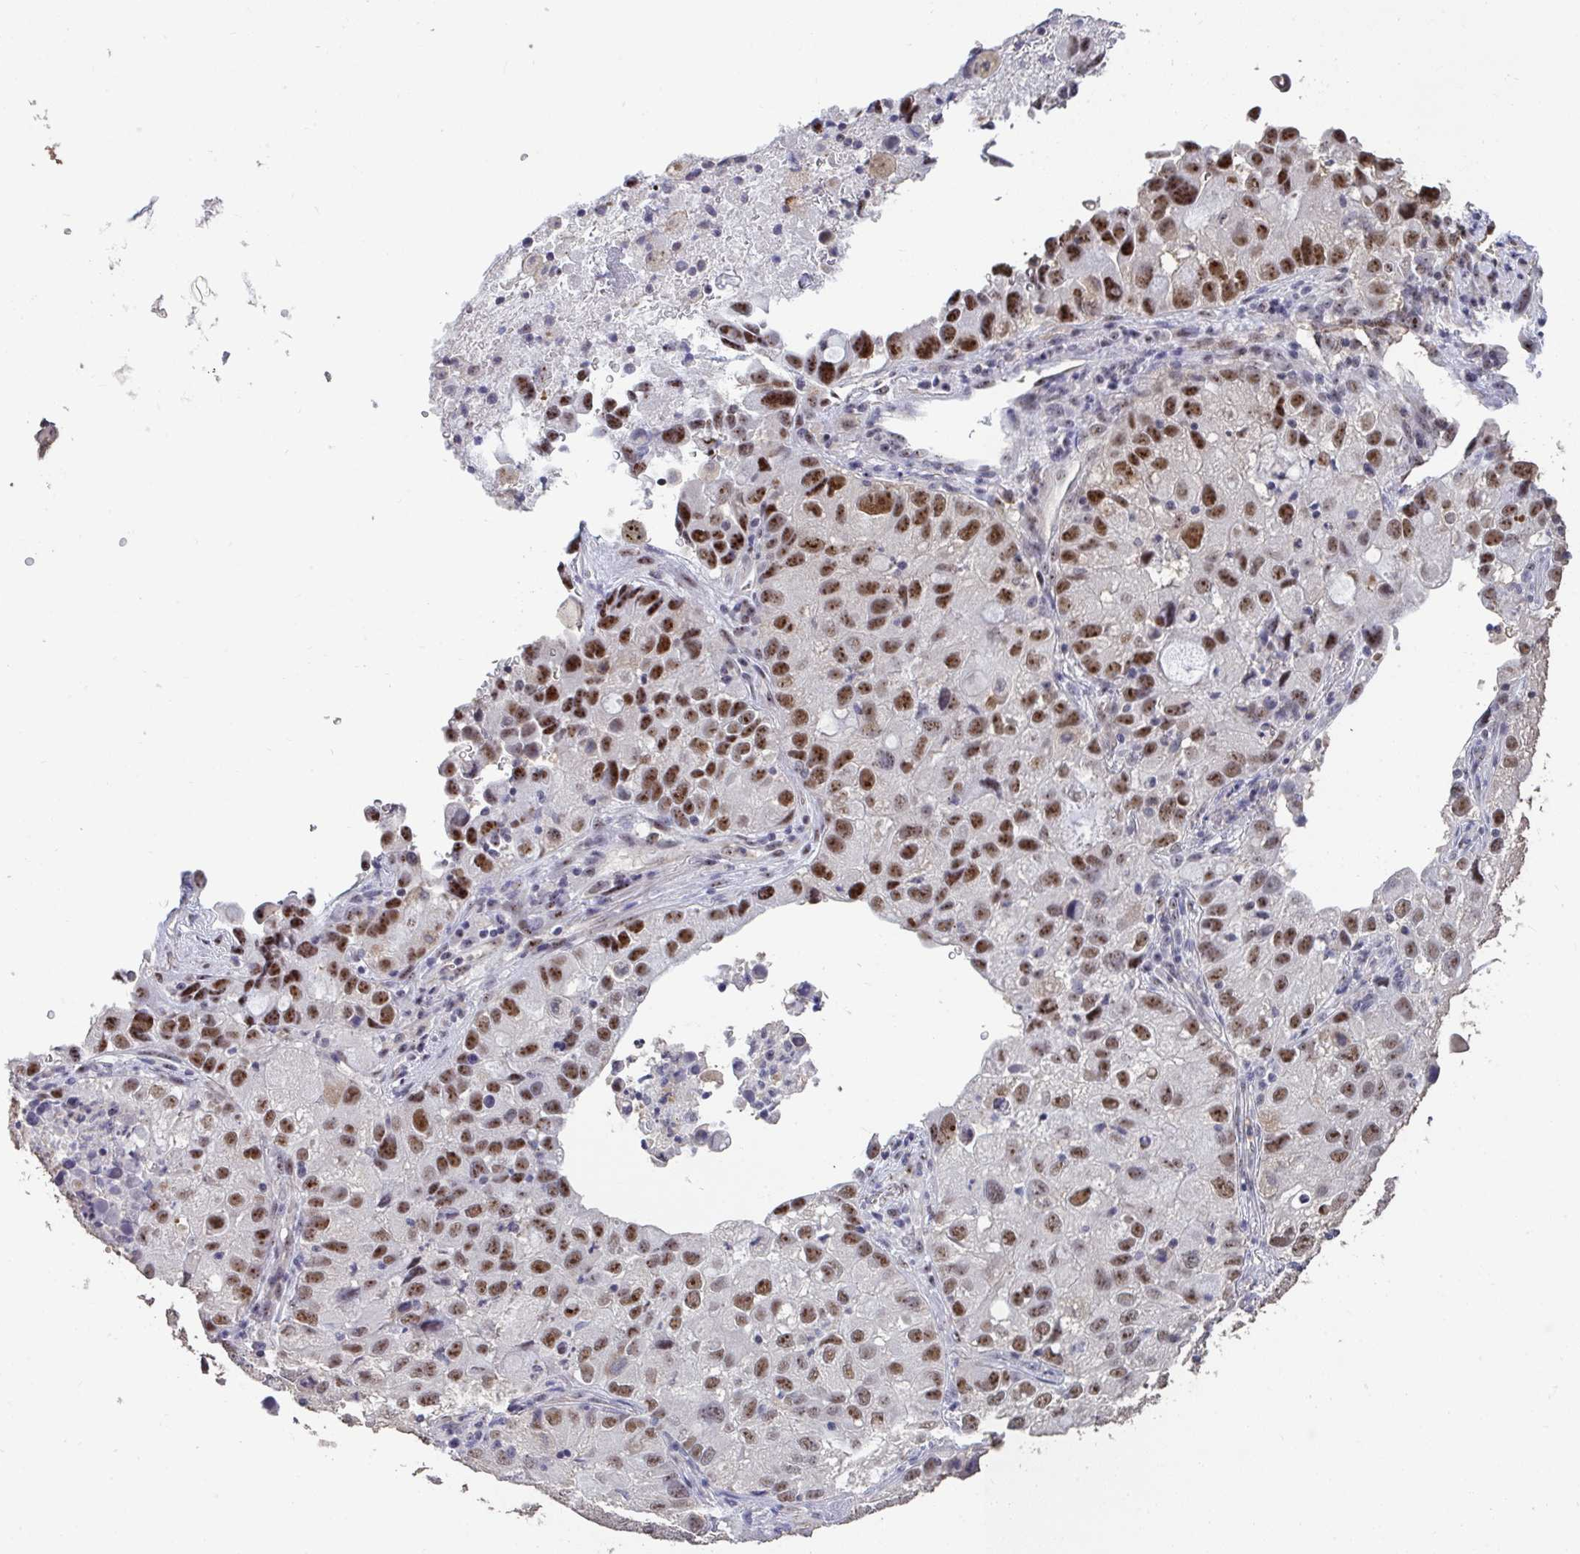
{"staining": {"intensity": "moderate", "quantity": "<25%", "location": "cytoplasmic/membranous"}, "tissue": "lung cancer", "cell_type": "Tumor cells", "image_type": "cancer", "snomed": [{"axis": "morphology", "description": "Normal morphology"}, {"axis": "morphology", "description": "Adenocarcinoma, NOS"}, {"axis": "topography", "description": "Lymph node"}, {"axis": "topography", "description": "Lung"}], "caption": "Tumor cells exhibit low levels of moderate cytoplasmic/membranous expression in about <25% of cells in lung cancer (adenocarcinoma).", "gene": "SENP3", "patient": {"sex": "female", "age": 51}}